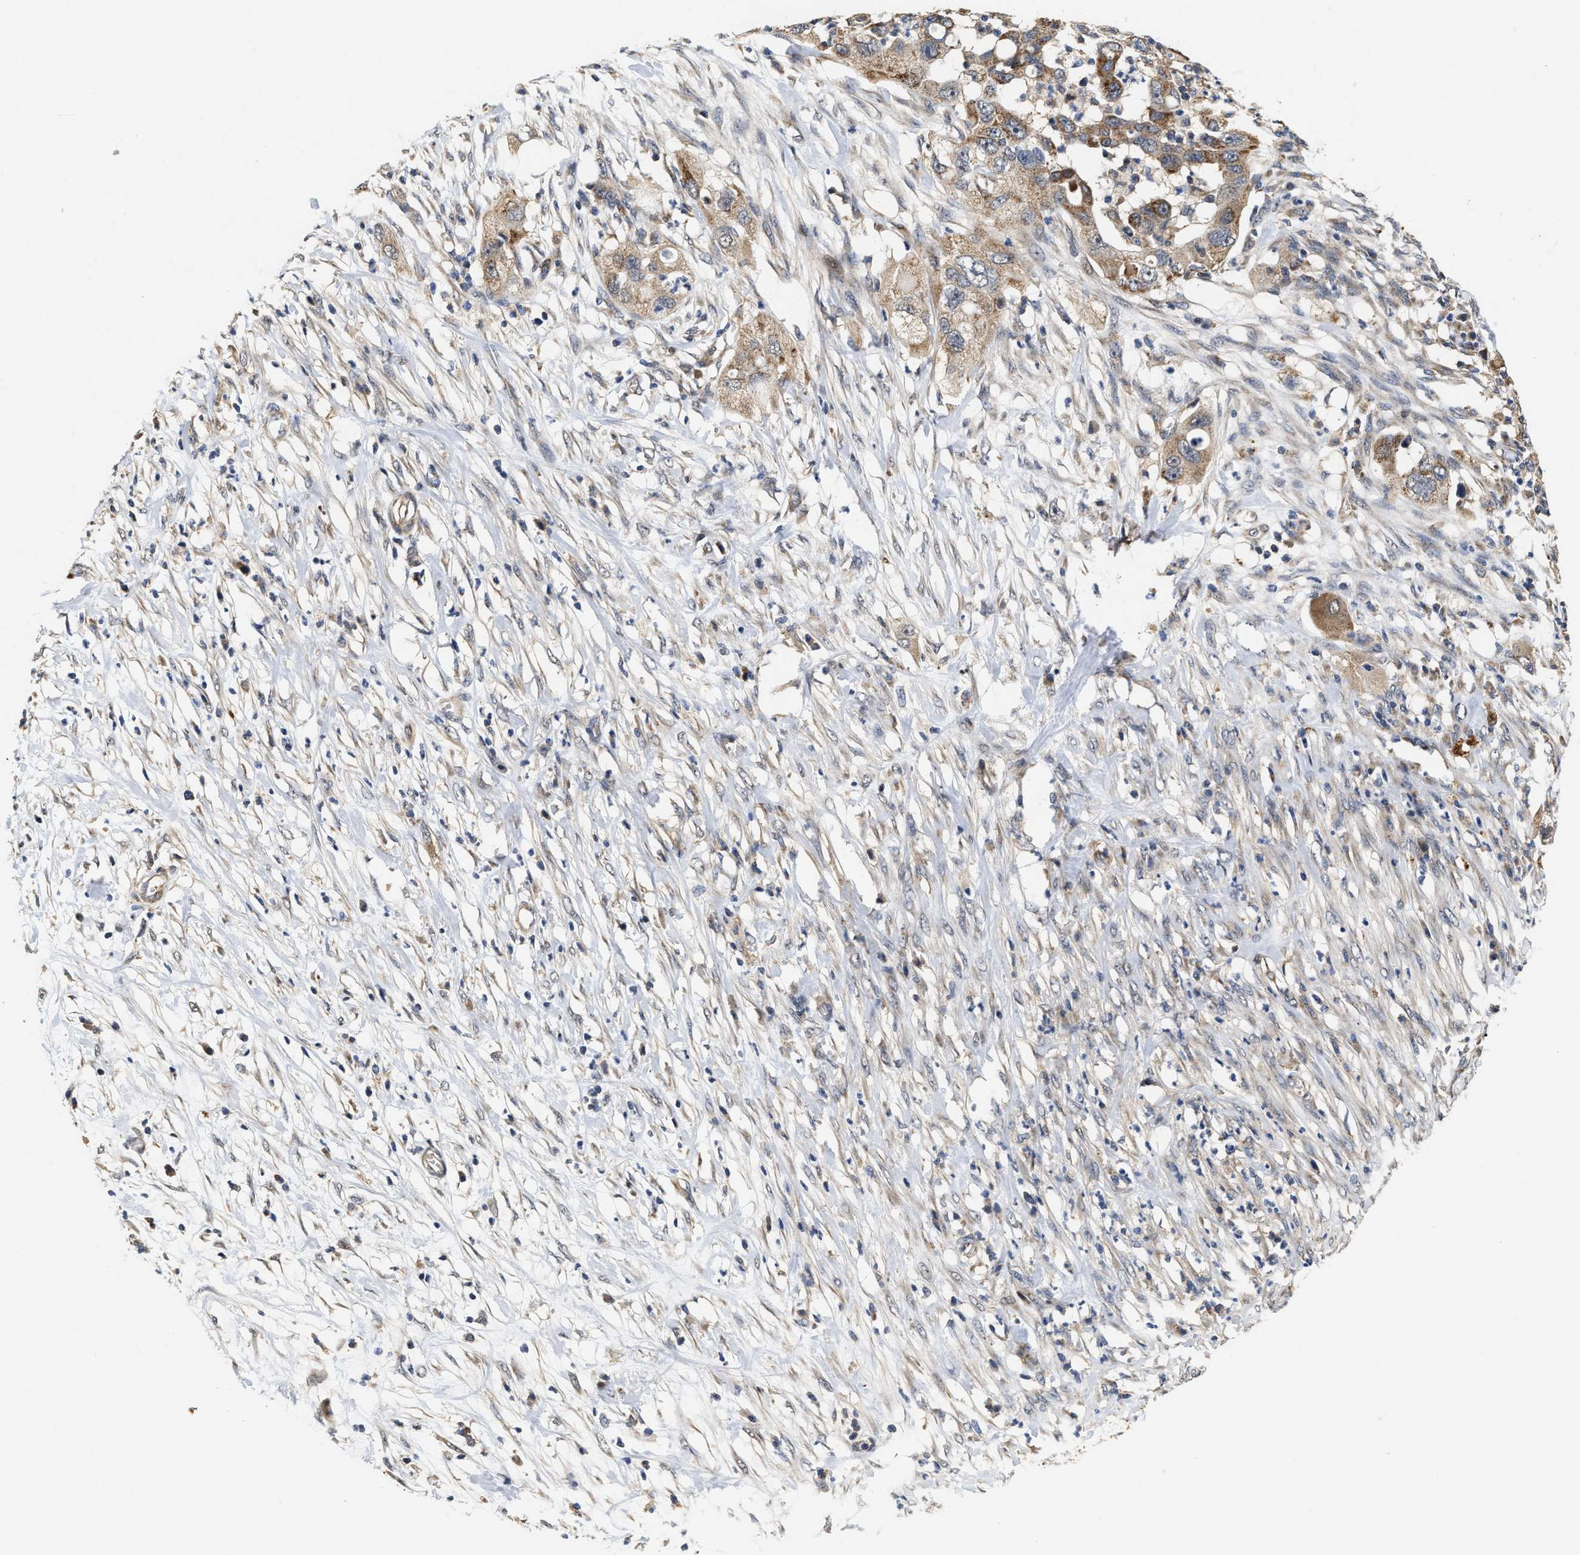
{"staining": {"intensity": "moderate", "quantity": ">75%", "location": "cytoplasmic/membranous"}, "tissue": "pancreatic cancer", "cell_type": "Tumor cells", "image_type": "cancer", "snomed": [{"axis": "morphology", "description": "Adenocarcinoma, NOS"}, {"axis": "topography", "description": "Pancreas"}], "caption": "An immunohistochemistry (IHC) histopathology image of neoplastic tissue is shown. Protein staining in brown highlights moderate cytoplasmic/membranous positivity in pancreatic adenocarcinoma within tumor cells.", "gene": "SCYL2", "patient": {"sex": "female", "age": 78}}